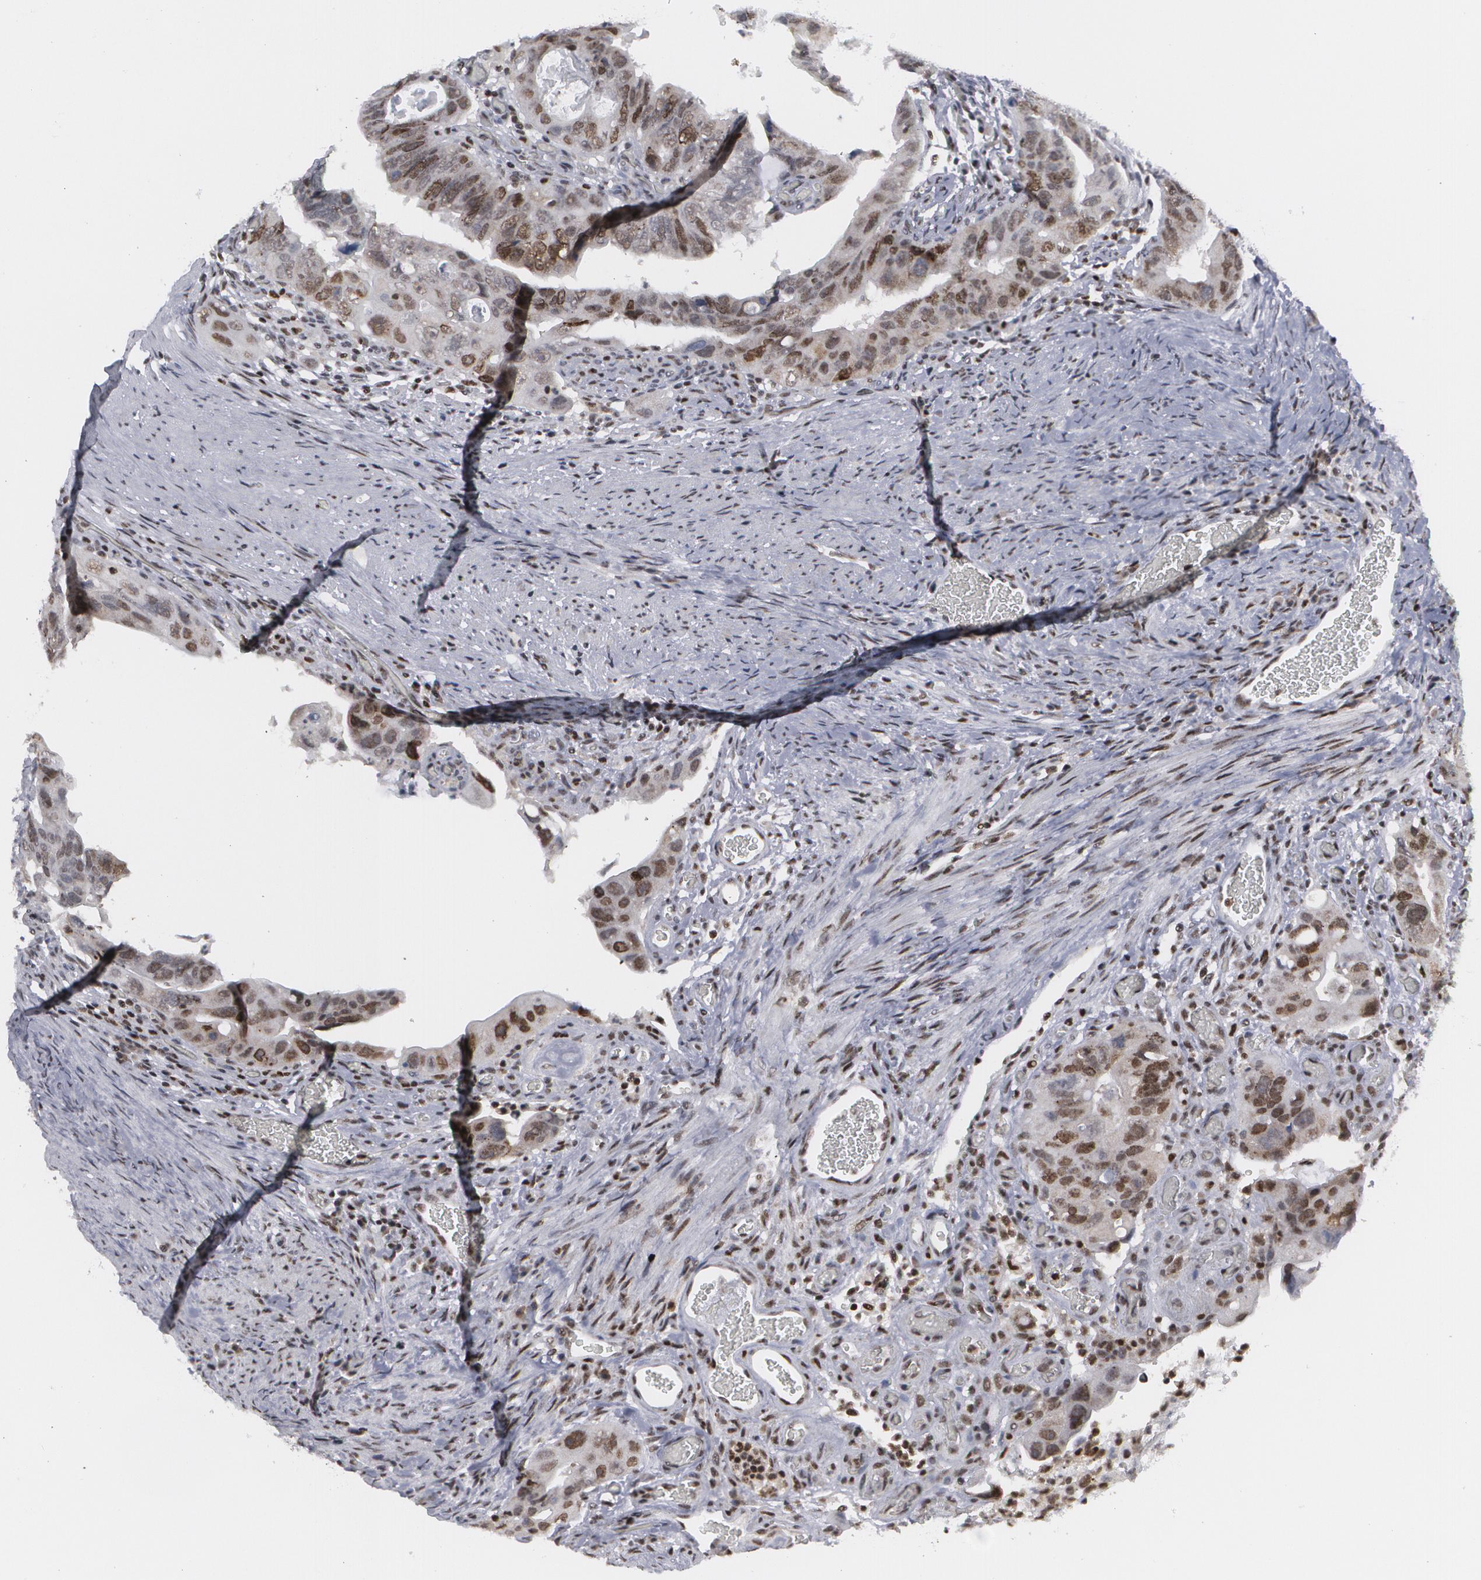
{"staining": {"intensity": "moderate", "quantity": "25%-75%", "location": "nuclear"}, "tissue": "colorectal cancer", "cell_type": "Tumor cells", "image_type": "cancer", "snomed": [{"axis": "morphology", "description": "Adenocarcinoma, NOS"}, {"axis": "topography", "description": "Rectum"}], "caption": "This photomicrograph demonstrates immunohistochemistry staining of human colorectal adenocarcinoma, with medium moderate nuclear staining in approximately 25%-75% of tumor cells.", "gene": "MCL1", "patient": {"sex": "male", "age": 53}}